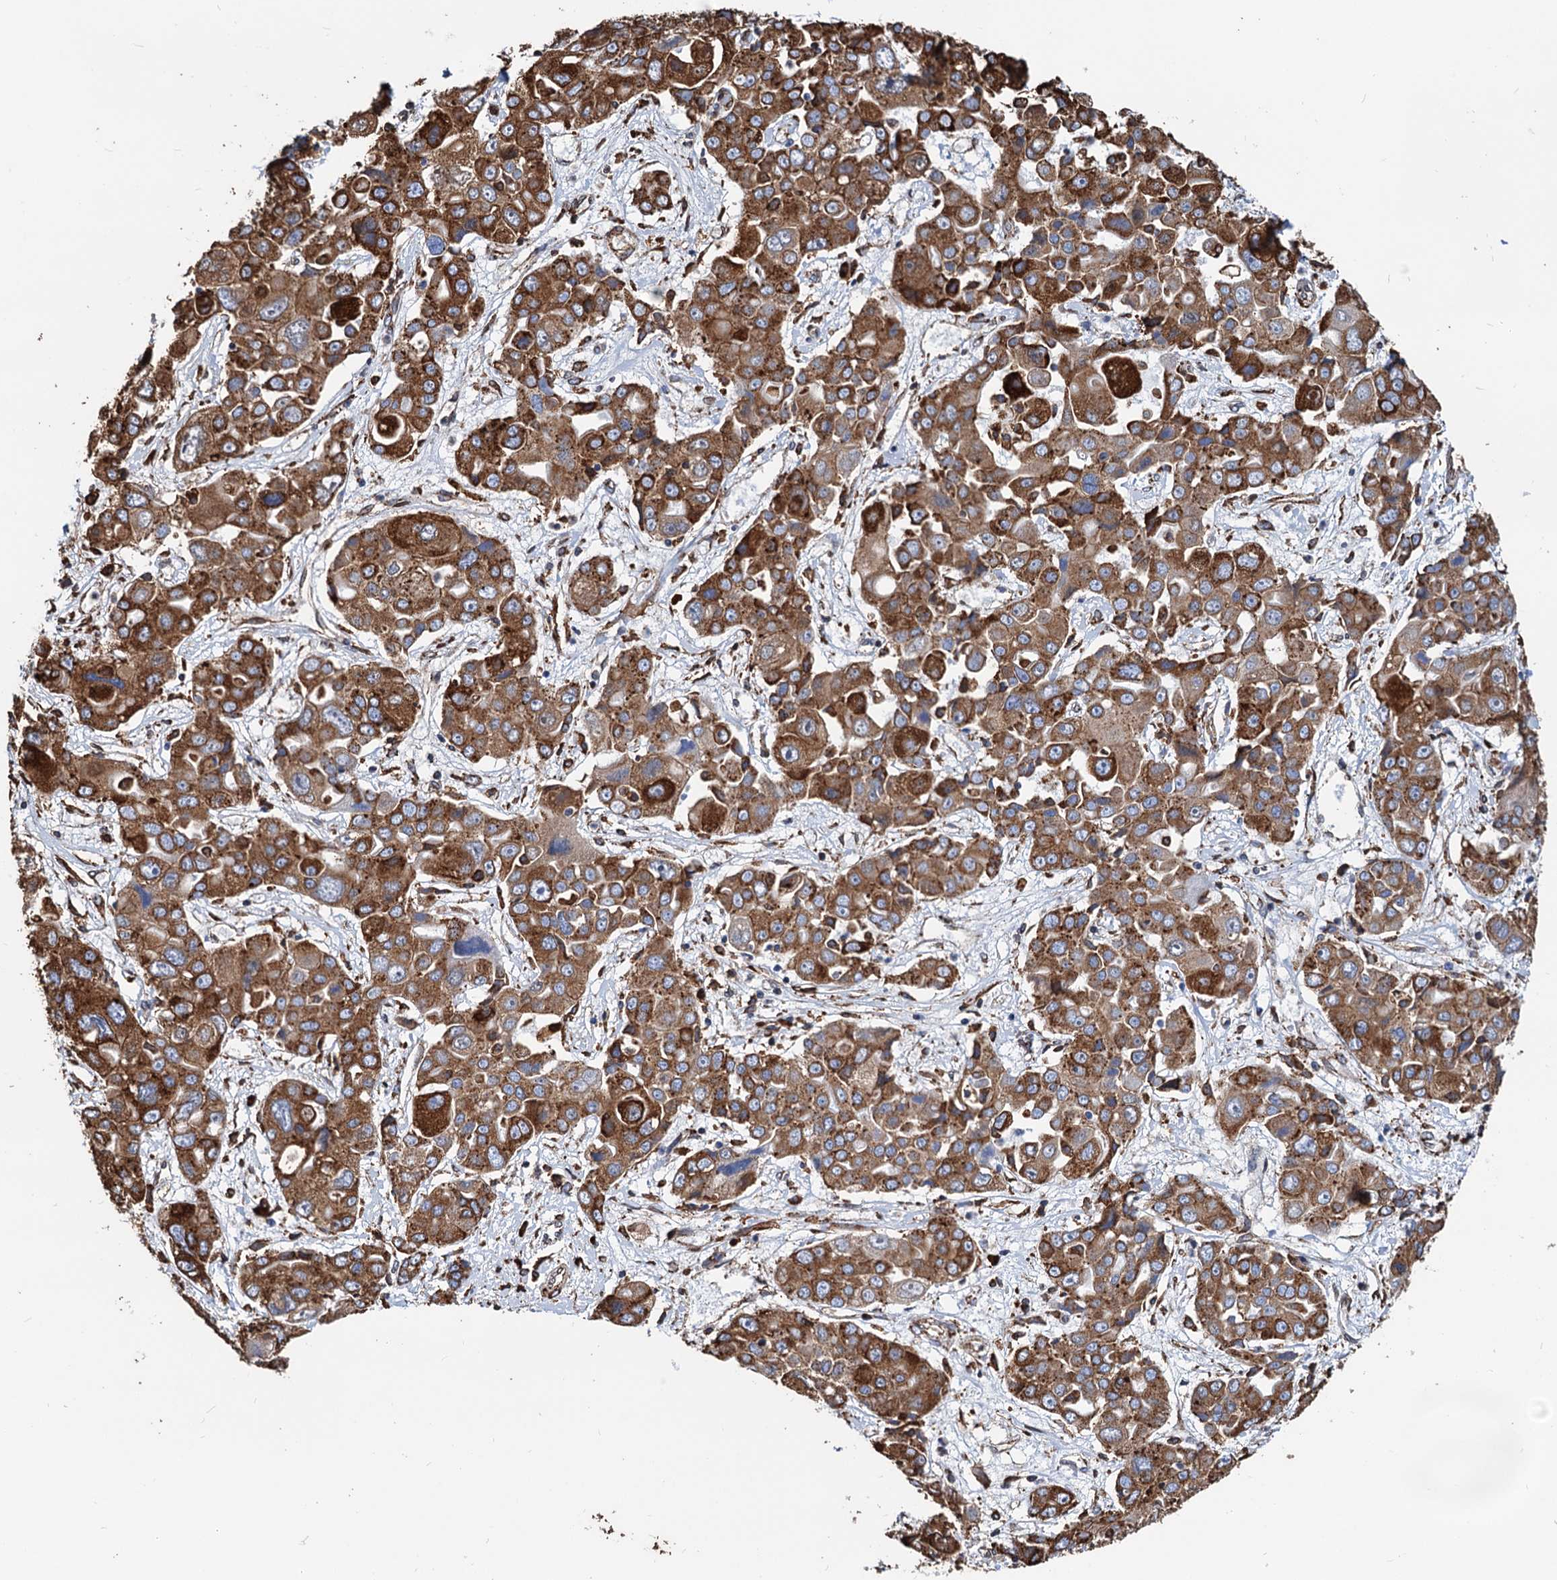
{"staining": {"intensity": "strong", "quantity": ">75%", "location": "cytoplasmic/membranous"}, "tissue": "liver cancer", "cell_type": "Tumor cells", "image_type": "cancer", "snomed": [{"axis": "morphology", "description": "Cholangiocarcinoma"}, {"axis": "topography", "description": "Liver"}], "caption": "A high amount of strong cytoplasmic/membranous expression is seen in about >75% of tumor cells in liver cancer tissue. Using DAB (brown) and hematoxylin (blue) stains, captured at high magnification using brightfield microscopy.", "gene": "HSPA5", "patient": {"sex": "male", "age": 67}}